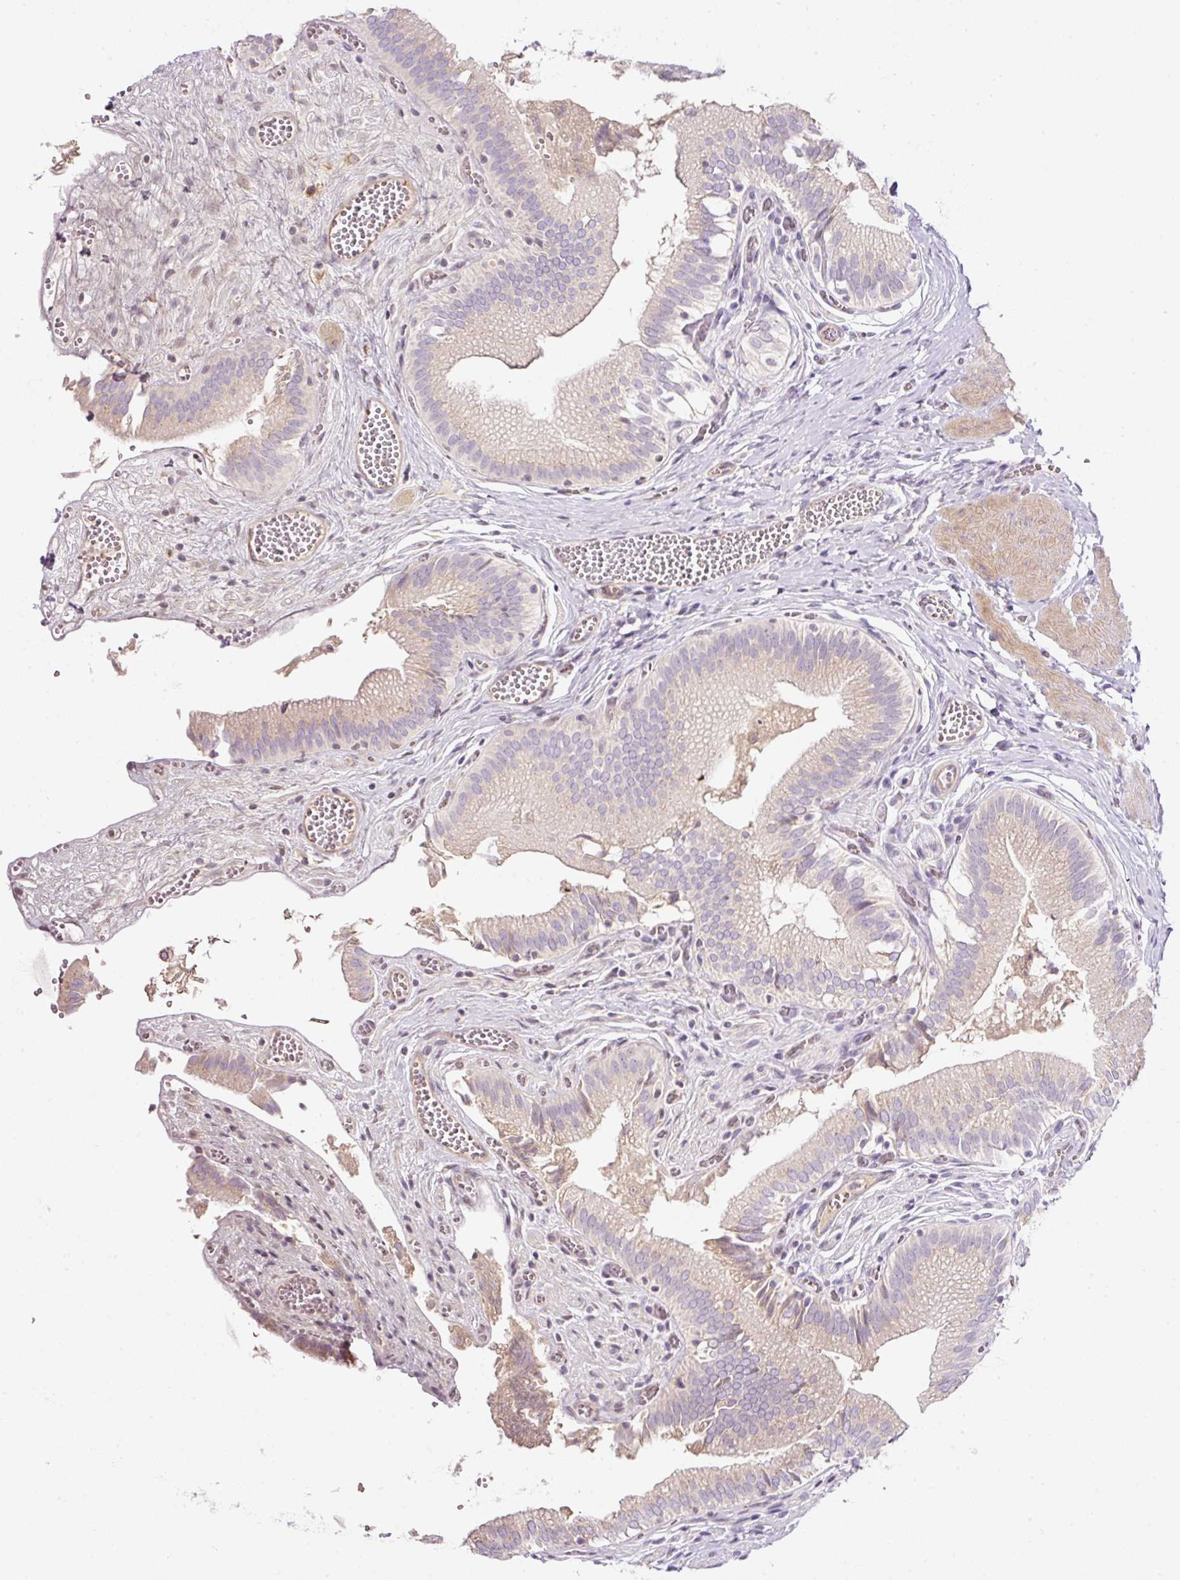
{"staining": {"intensity": "weak", "quantity": "25%-75%", "location": "cytoplasmic/membranous"}, "tissue": "gallbladder", "cell_type": "Glandular cells", "image_type": "normal", "snomed": [{"axis": "morphology", "description": "Normal tissue, NOS"}, {"axis": "topography", "description": "Gallbladder"}, {"axis": "topography", "description": "Peripheral nerve tissue"}], "caption": "Approximately 25%-75% of glandular cells in benign gallbladder reveal weak cytoplasmic/membranous protein staining as visualized by brown immunohistochemical staining.", "gene": "NBPF11", "patient": {"sex": "male", "age": 17}}